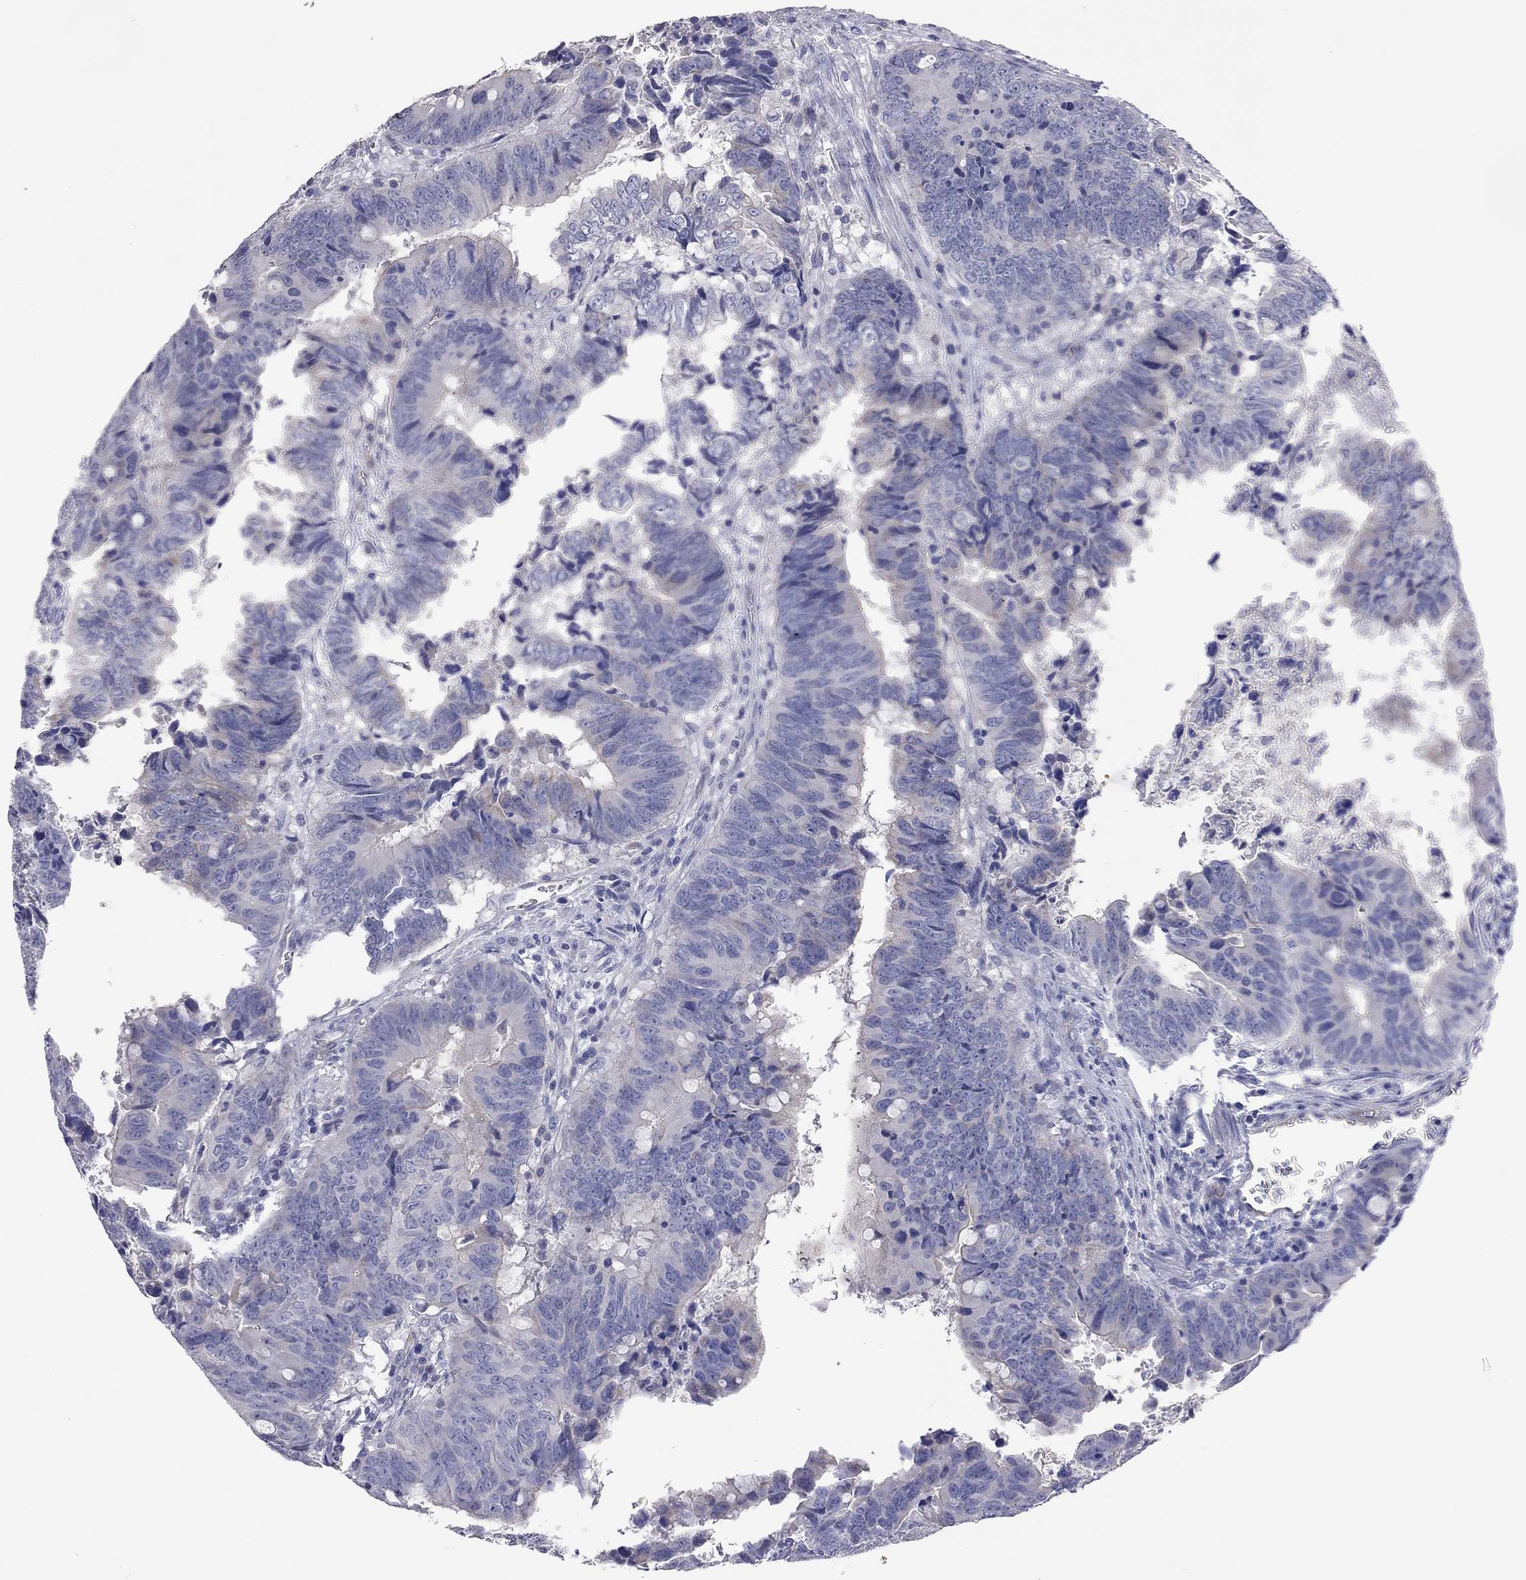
{"staining": {"intensity": "negative", "quantity": "none", "location": "none"}, "tissue": "colorectal cancer", "cell_type": "Tumor cells", "image_type": "cancer", "snomed": [{"axis": "morphology", "description": "Adenocarcinoma, NOS"}, {"axis": "topography", "description": "Colon"}], "caption": "Immunohistochemical staining of human adenocarcinoma (colorectal) displays no significant staining in tumor cells.", "gene": "KCNB1", "patient": {"sex": "female", "age": 82}}